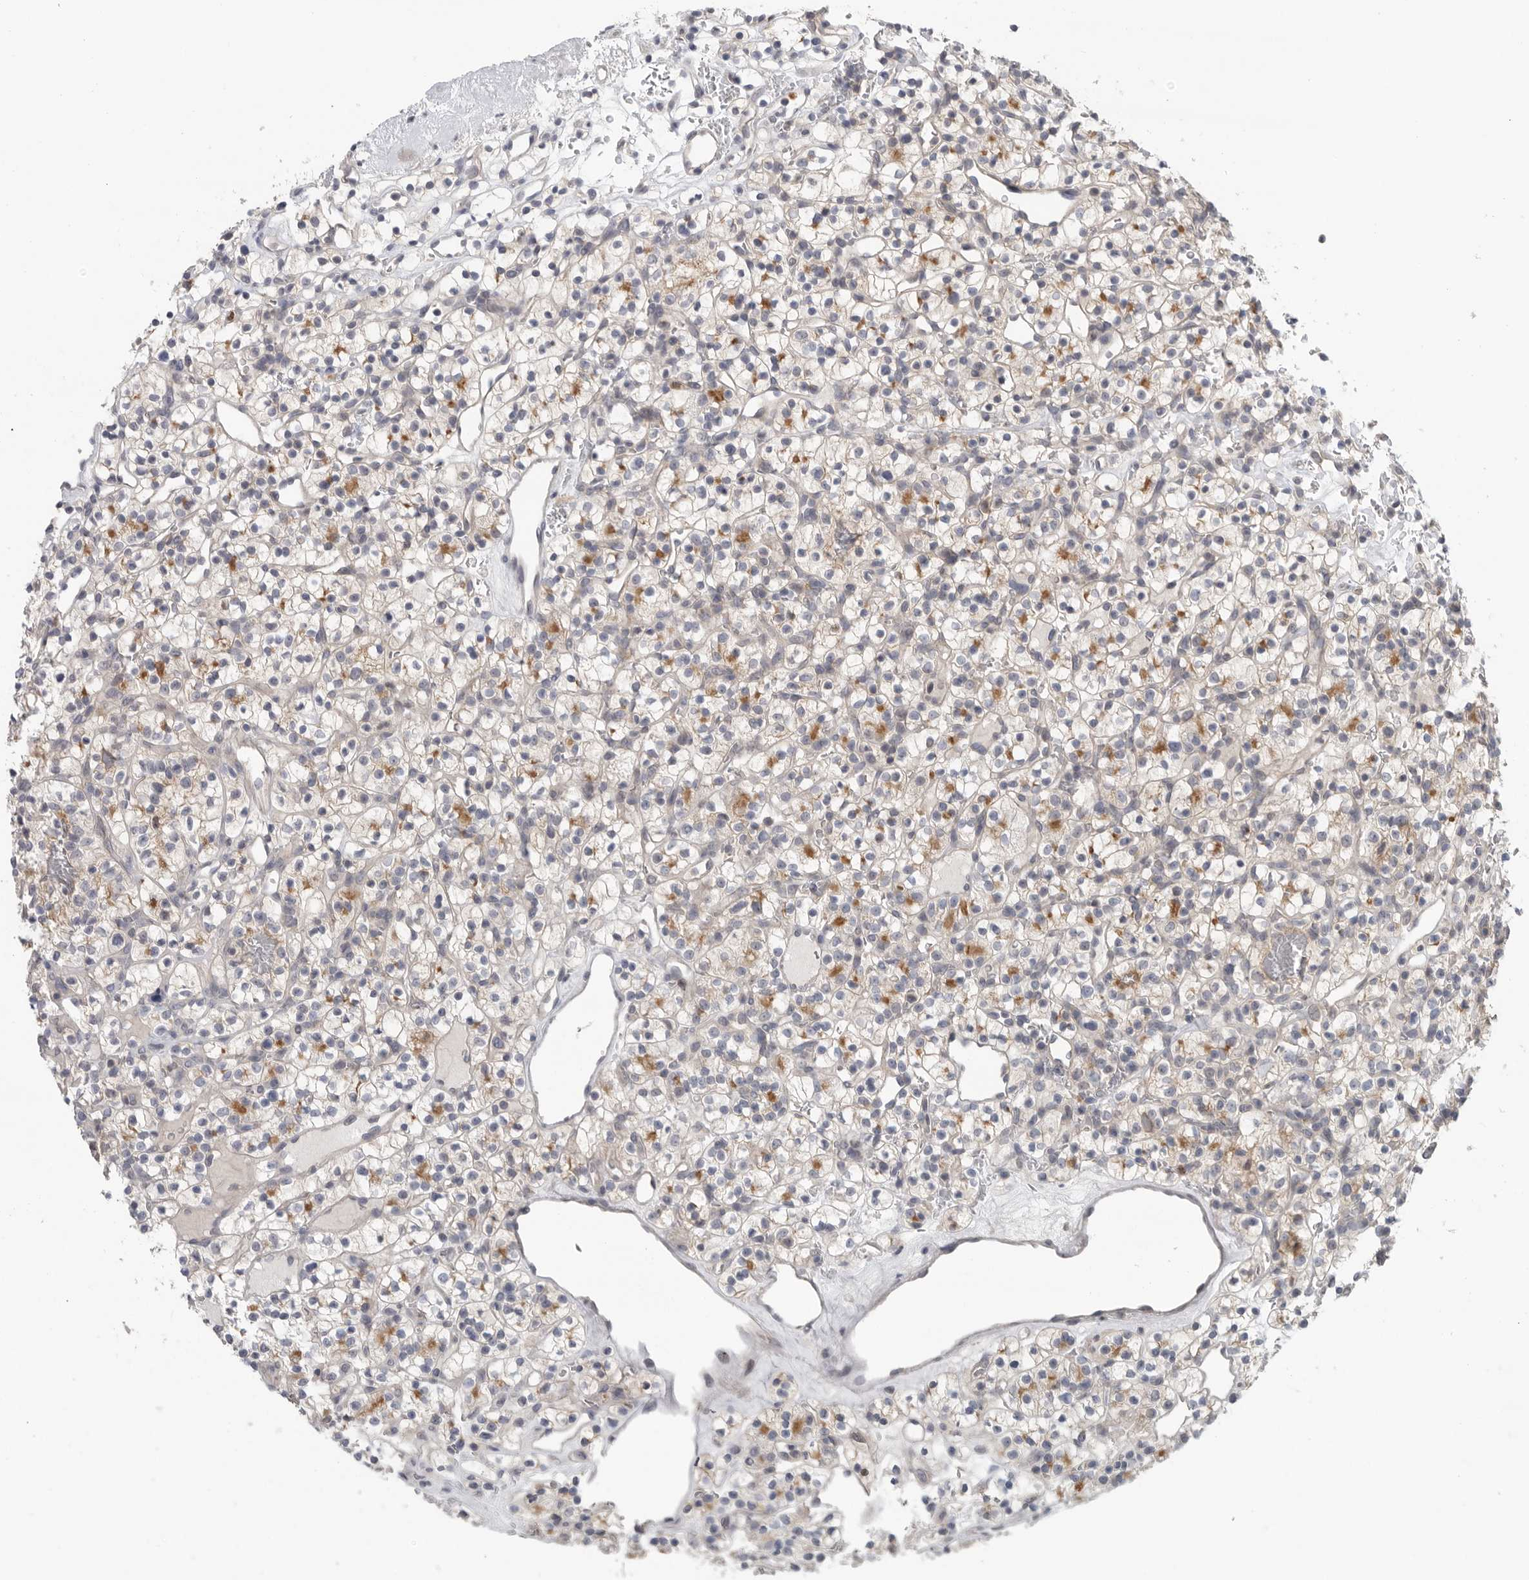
{"staining": {"intensity": "moderate", "quantity": "25%-75%", "location": "cytoplasmic/membranous"}, "tissue": "renal cancer", "cell_type": "Tumor cells", "image_type": "cancer", "snomed": [{"axis": "morphology", "description": "Adenocarcinoma, NOS"}, {"axis": "topography", "description": "Kidney"}], "caption": "This is an image of immunohistochemistry staining of renal adenocarcinoma, which shows moderate staining in the cytoplasmic/membranous of tumor cells.", "gene": "KLK5", "patient": {"sex": "female", "age": 57}}